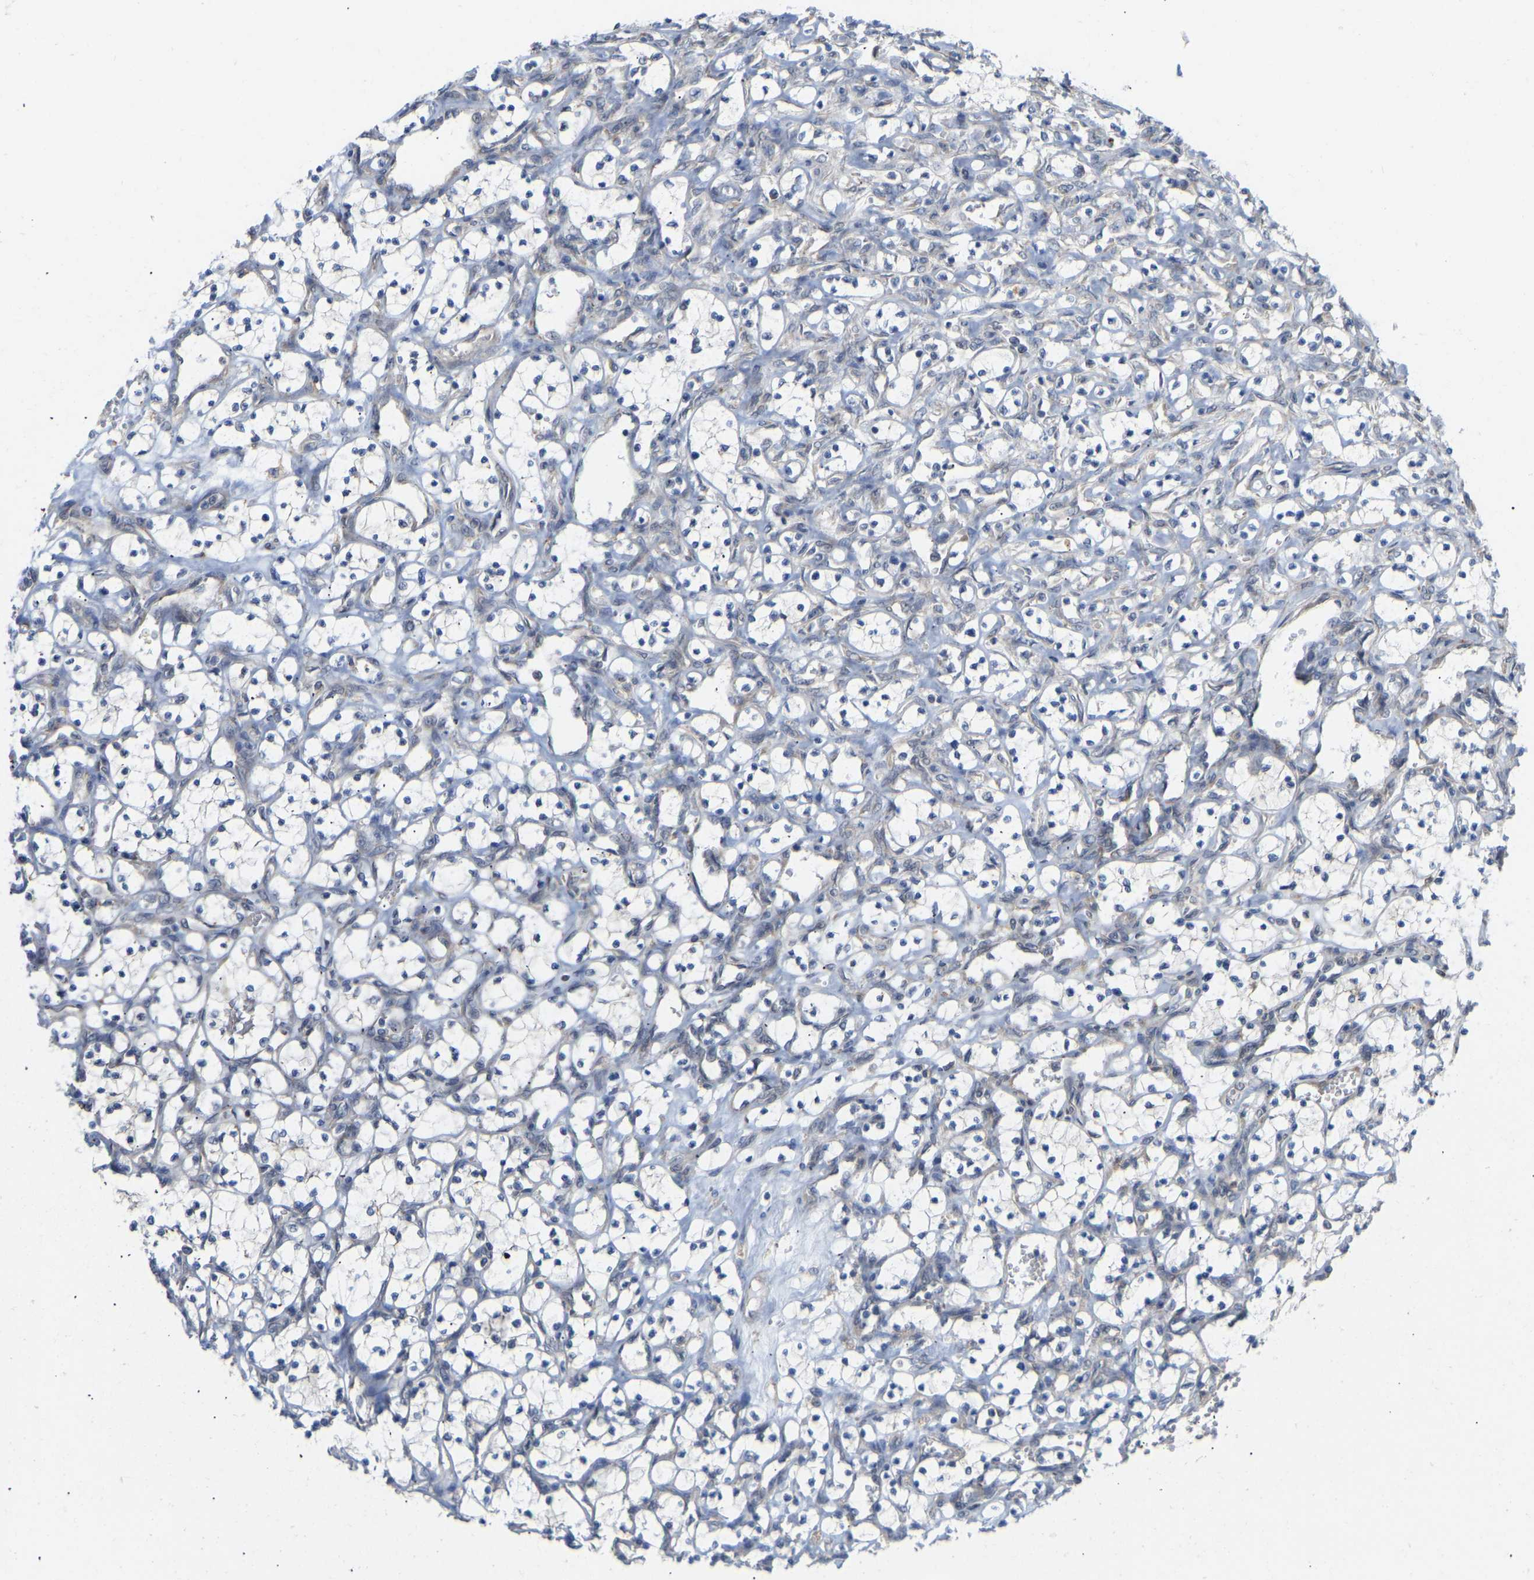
{"staining": {"intensity": "negative", "quantity": "none", "location": "none"}, "tissue": "renal cancer", "cell_type": "Tumor cells", "image_type": "cancer", "snomed": [{"axis": "morphology", "description": "Adenocarcinoma, NOS"}, {"axis": "topography", "description": "Kidney"}], "caption": "An immunohistochemistry photomicrograph of renal cancer is shown. There is no staining in tumor cells of renal cancer. (DAB immunohistochemistry (IHC), high magnification).", "gene": "BEND3", "patient": {"sex": "female", "age": 69}}